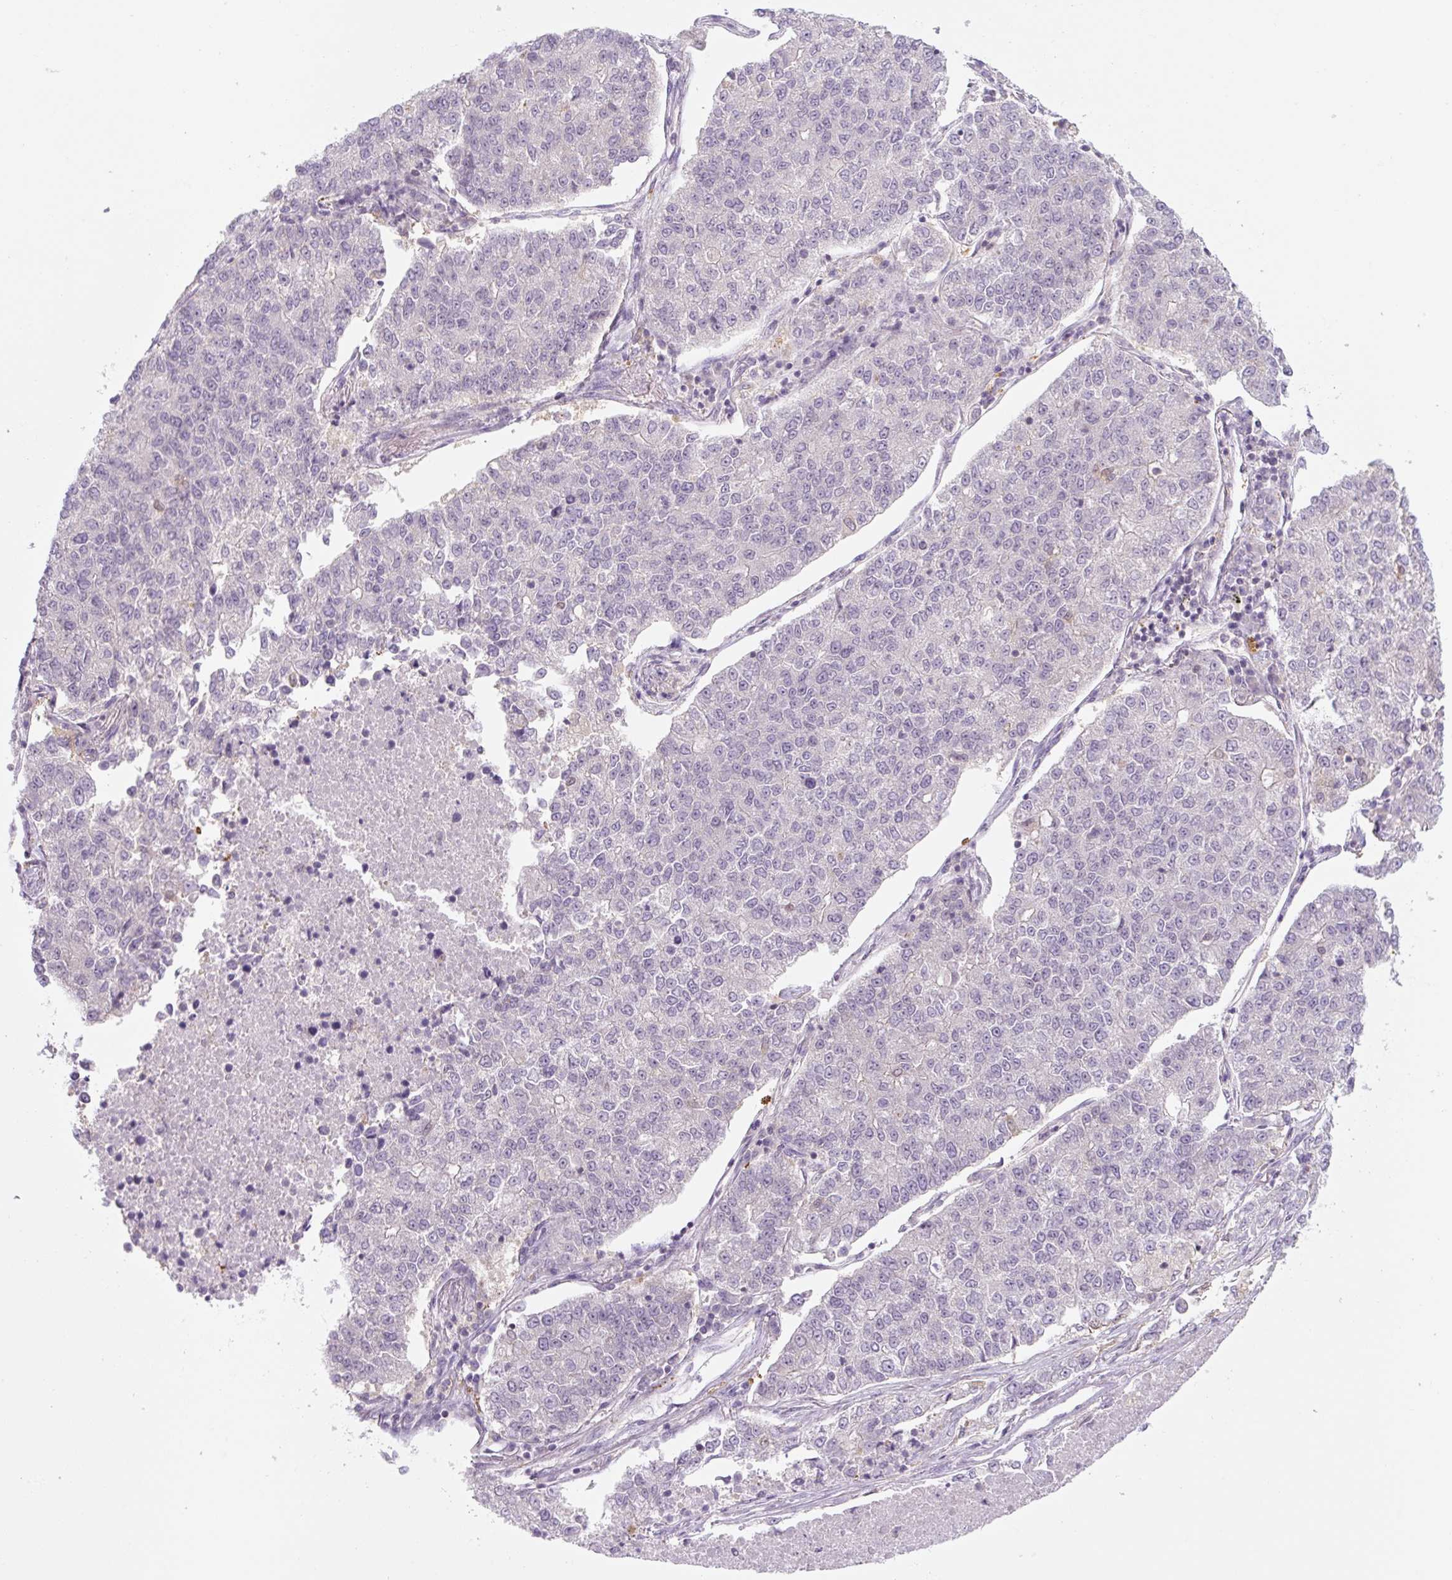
{"staining": {"intensity": "negative", "quantity": "none", "location": "none"}, "tissue": "lung cancer", "cell_type": "Tumor cells", "image_type": "cancer", "snomed": [{"axis": "morphology", "description": "Adenocarcinoma, NOS"}, {"axis": "topography", "description": "Lung"}], "caption": "DAB immunohistochemical staining of human lung adenocarcinoma demonstrates no significant expression in tumor cells. Brightfield microscopy of immunohistochemistry stained with DAB (brown) and hematoxylin (blue), captured at high magnification.", "gene": "SPSB2", "patient": {"sex": "male", "age": 49}}